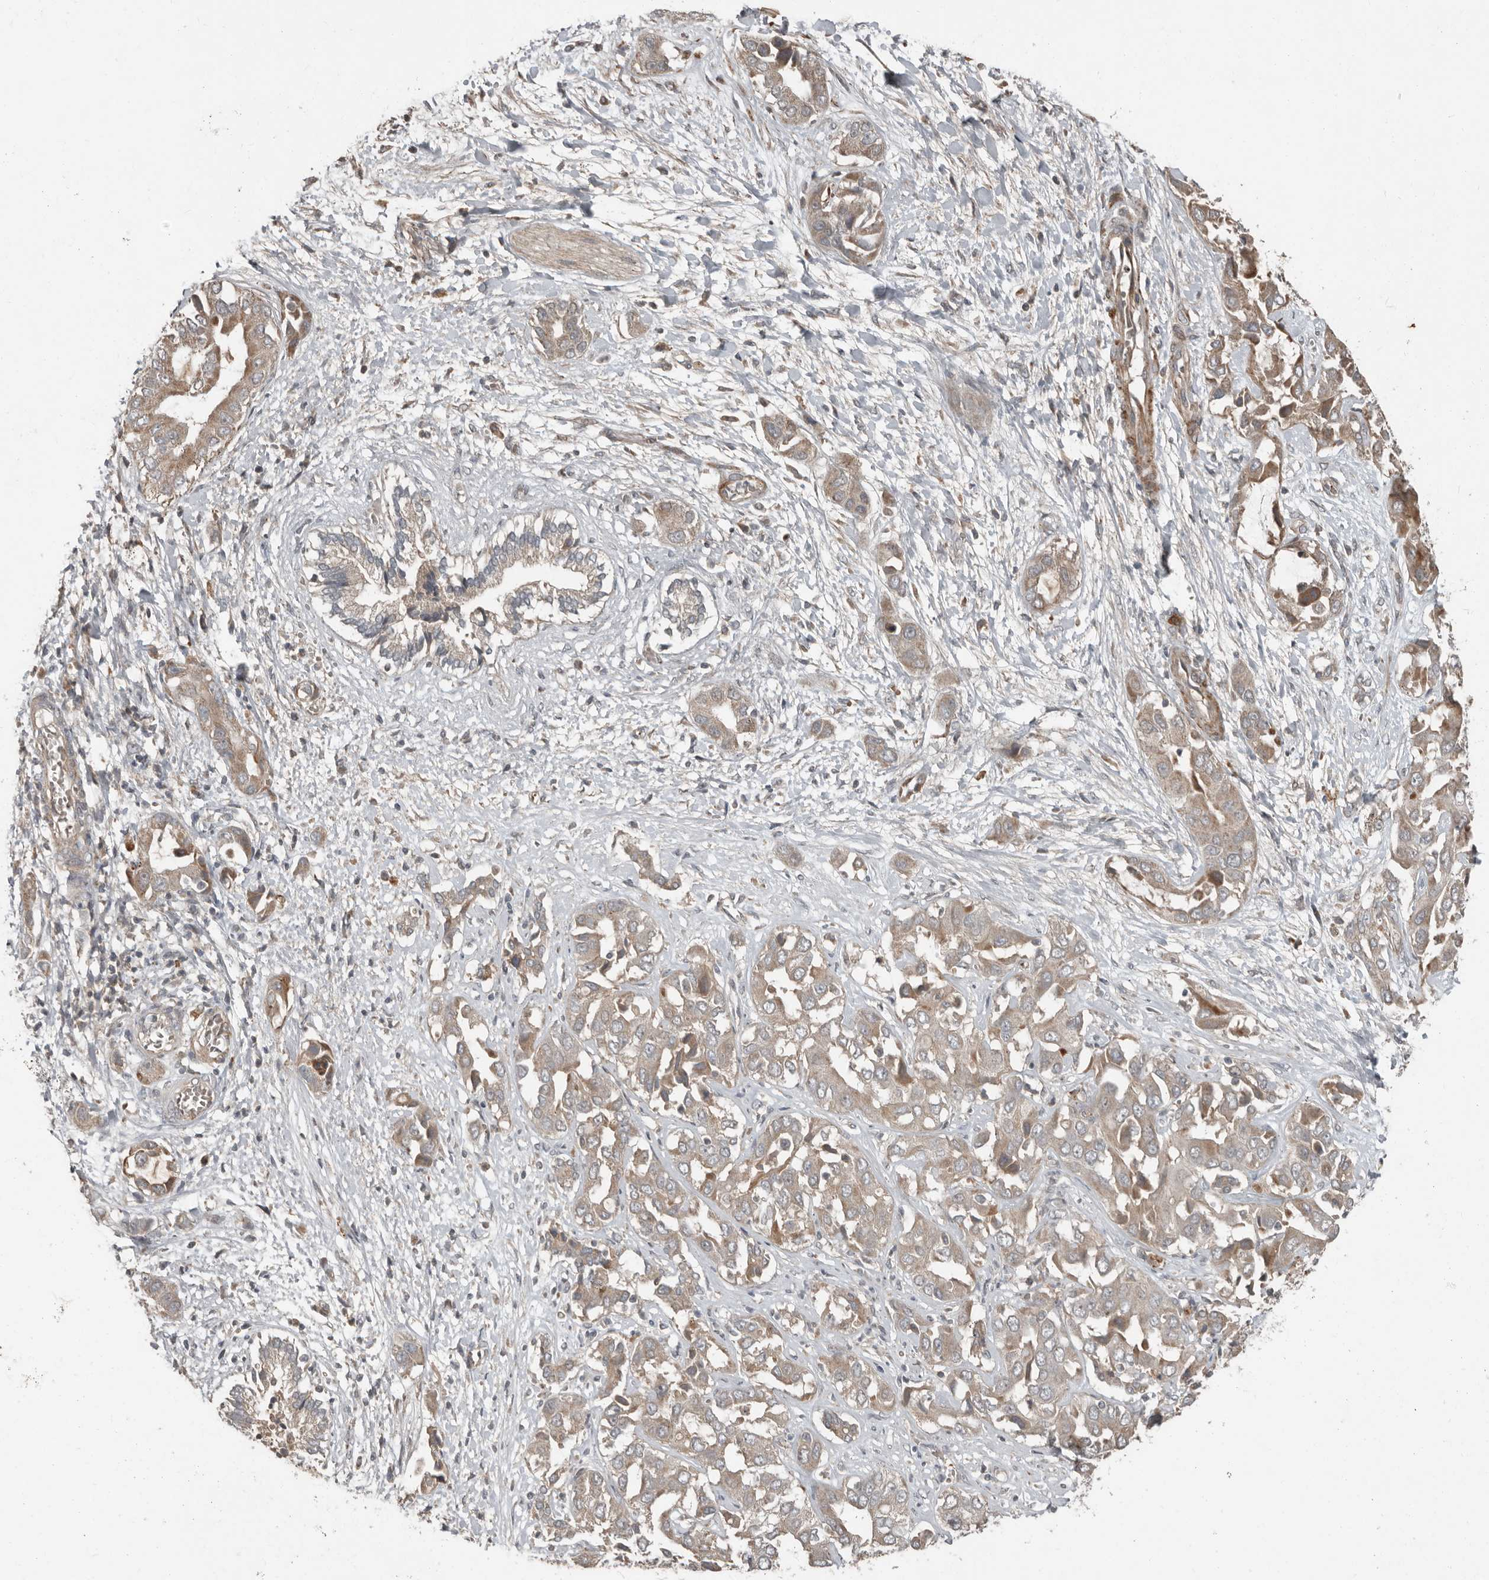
{"staining": {"intensity": "weak", "quantity": ">75%", "location": "cytoplasmic/membranous"}, "tissue": "liver cancer", "cell_type": "Tumor cells", "image_type": "cancer", "snomed": [{"axis": "morphology", "description": "Cholangiocarcinoma"}, {"axis": "topography", "description": "Liver"}], "caption": "Tumor cells reveal weak cytoplasmic/membranous staining in approximately >75% of cells in liver cancer (cholangiocarcinoma).", "gene": "SLC6A7", "patient": {"sex": "female", "age": 52}}